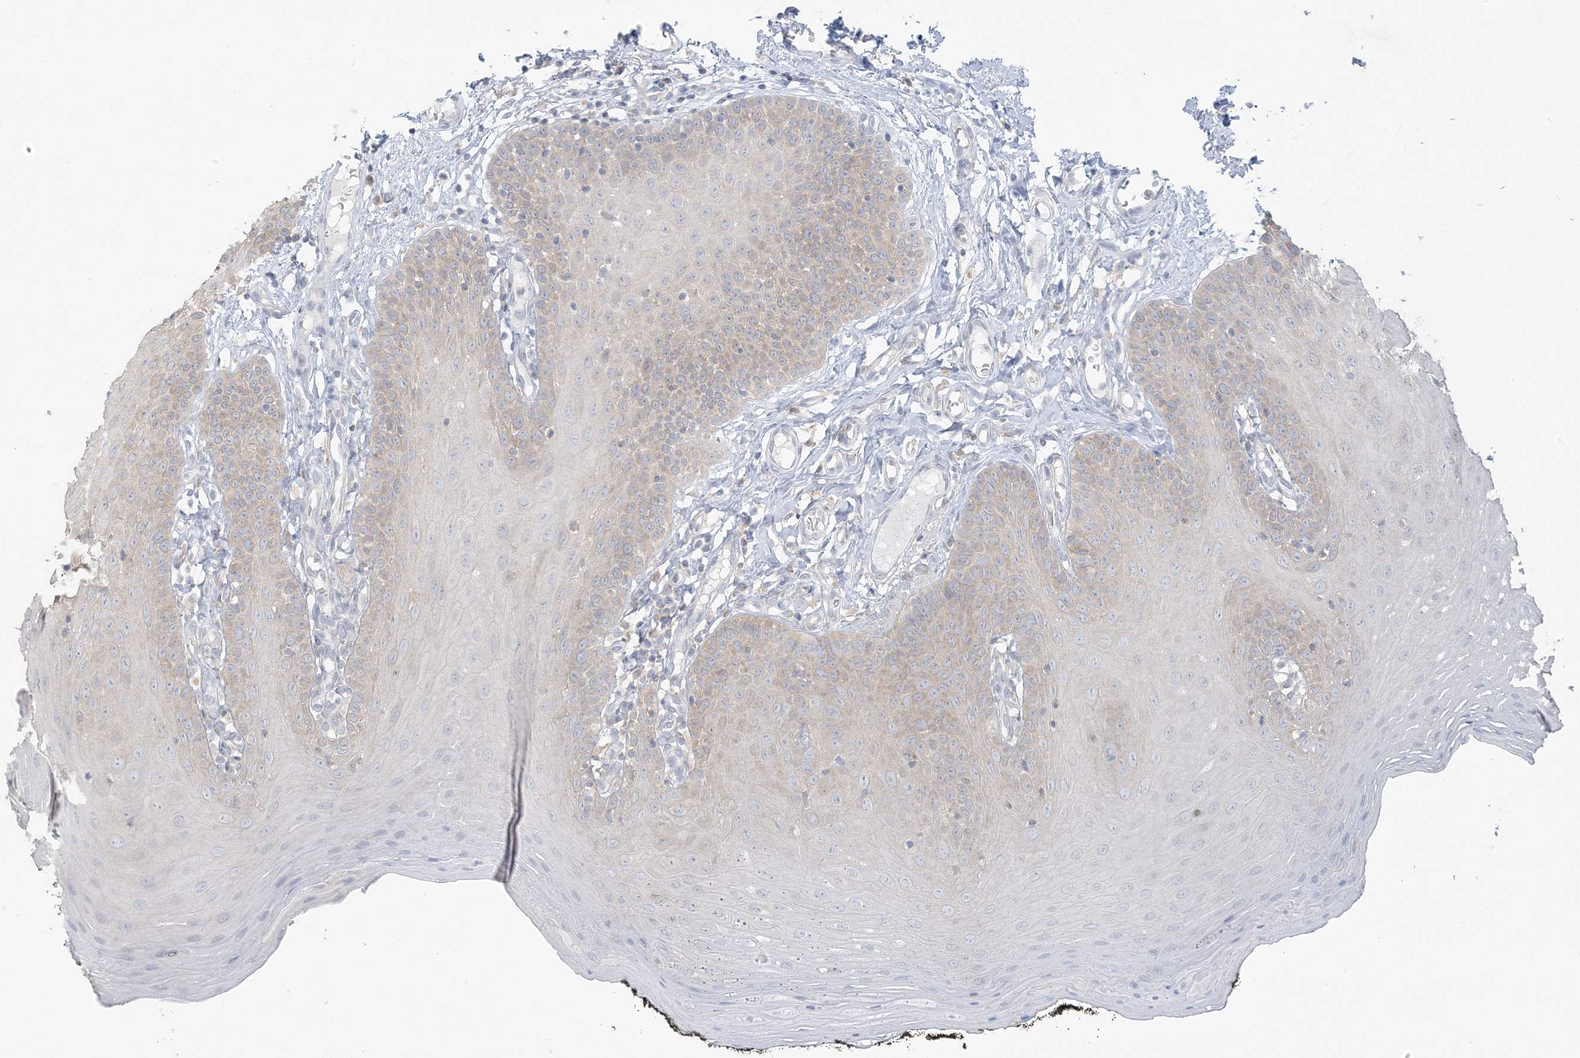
{"staining": {"intensity": "weak", "quantity": "25%-75%", "location": "cytoplasmic/membranous"}, "tissue": "oral mucosa", "cell_type": "Squamous epithelial cells", "image_type": "normal", "snomed": [{"axis": "morphology", "description": "Normal tissue, NOS"}, {"axis": "topography", "description": "Oral tissue"}], "caption": "This is a micrograph of IHC staining of normal oral mucosa, which shows weak expression in the cytoplasmic/membranous of squamous epithelial cells.", "gene": "EEFSEC", "patient": {"sex": "male", "age": 74}}